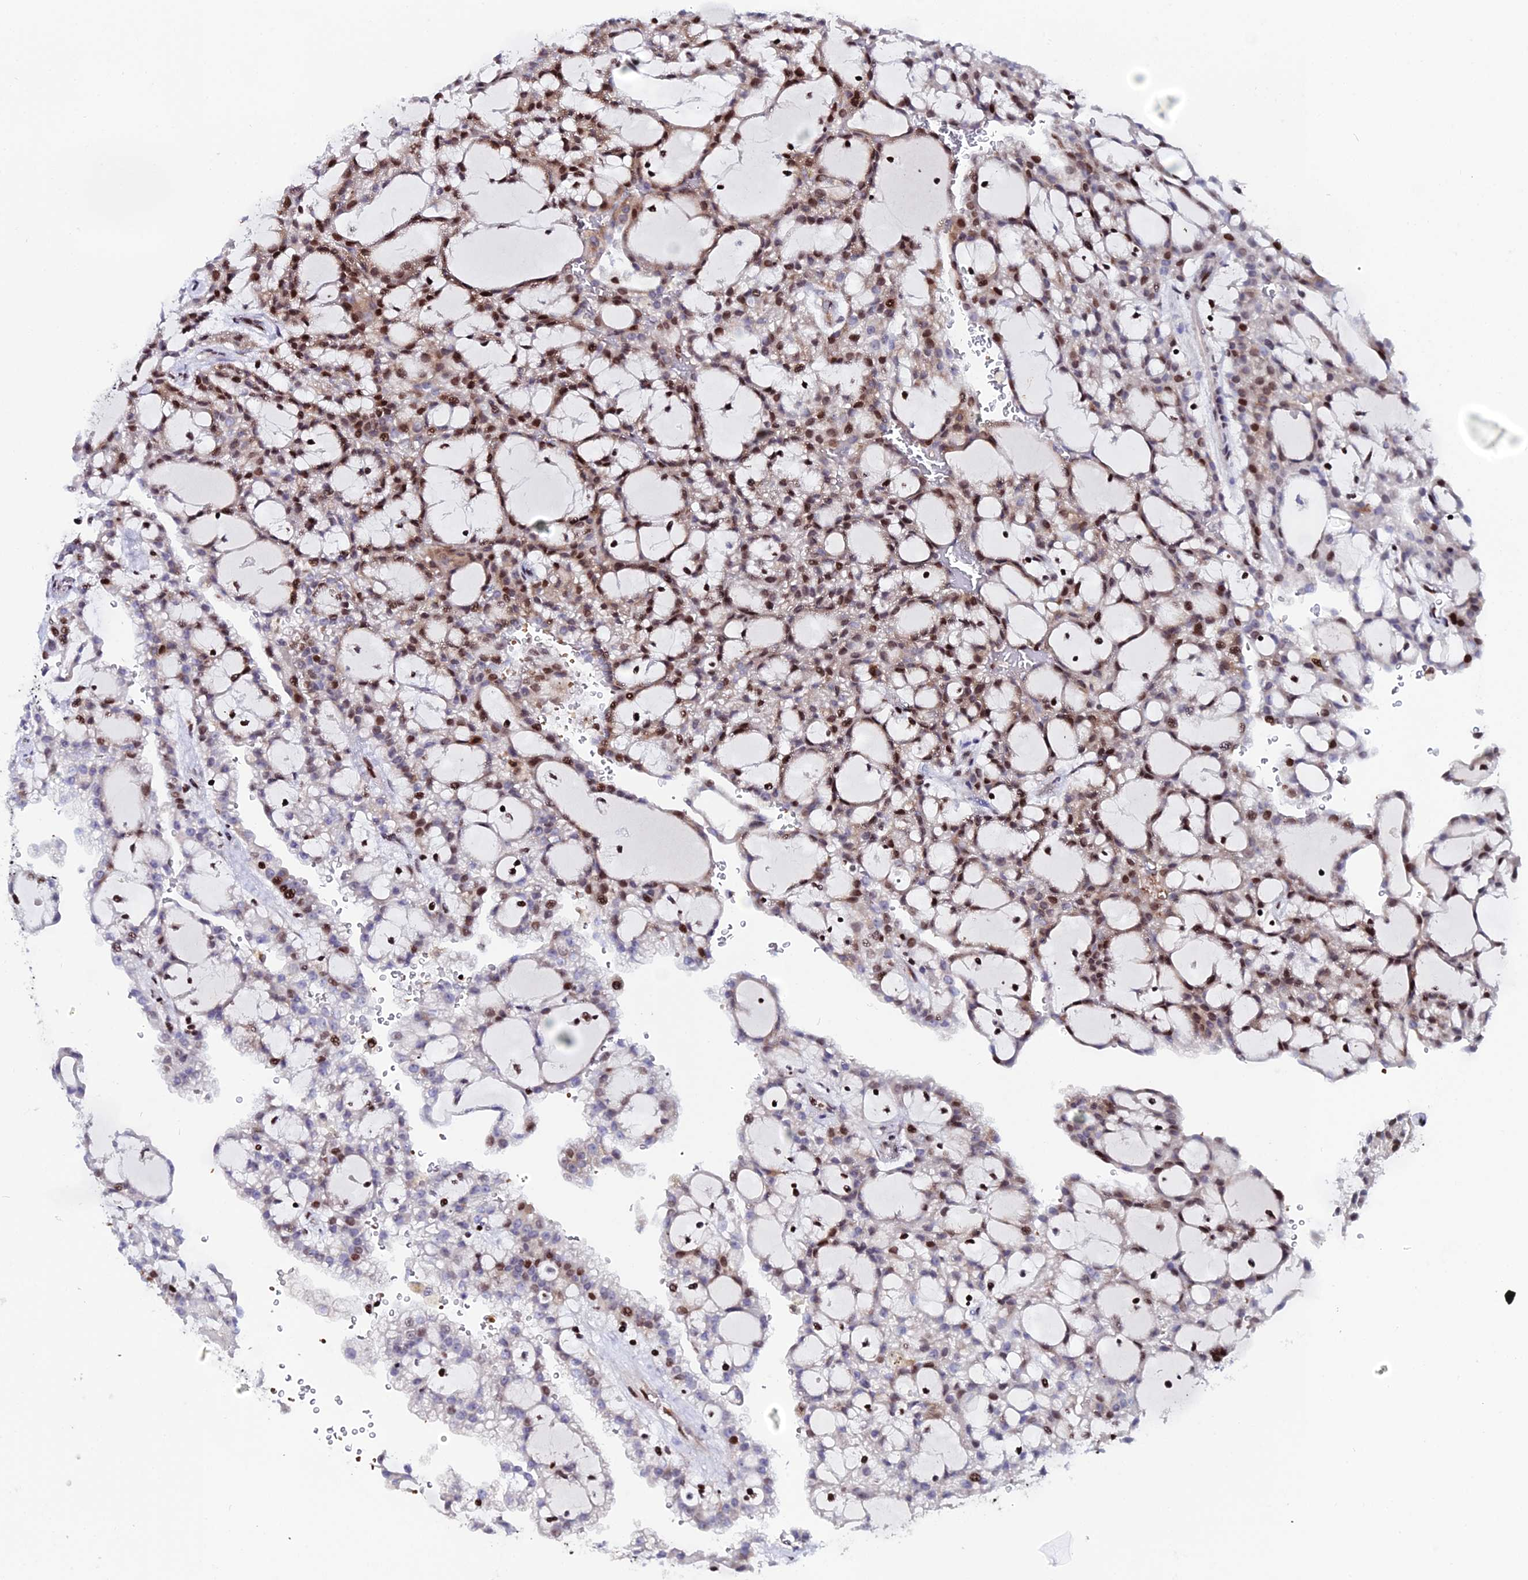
{"staining": {"intensity": "moderate", "quantity": ">75%", "location": "nuclear"}, "tissue": "renal cancer", "cell_type": "Tumor cells", "image_type": "cancer", "snomed": [{"axis": "morphology", "description": "Adenocarcinoma, NOS"}, {"axis": "topography", "description": "Kidney"}], "caption": "Renal adenocarcinoma stained for a protein (brown) exhibits moderate nuclear positive staining in about >75% of tumor cells.", "gene": "MYNN", "patient": {"sex": "male", "age": 63}}